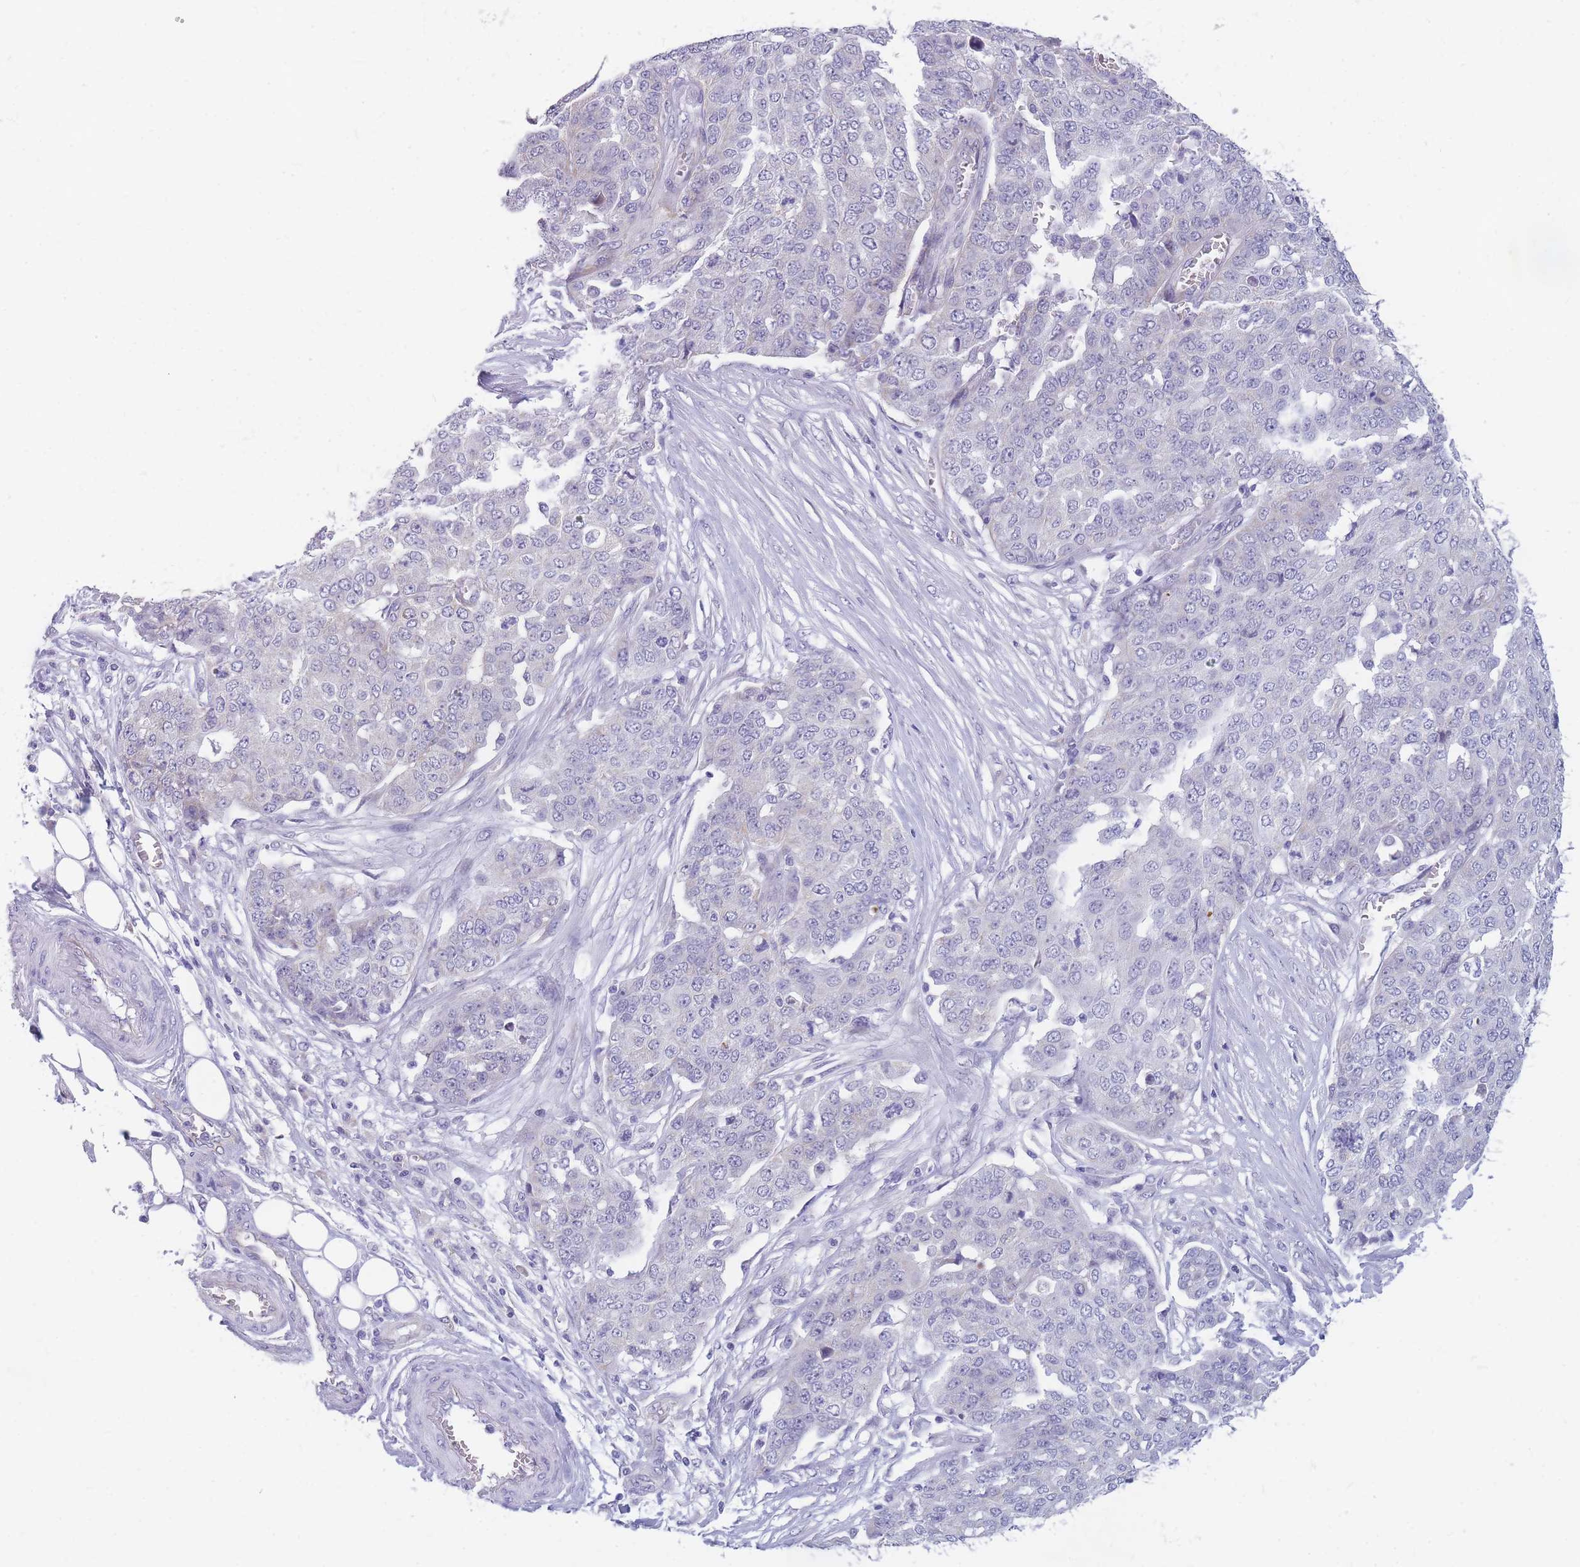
{"staining": {"intensity": "negative", "quantity": "none", "location": "none"}, "tissue": "ovarian cancer", "cell_type": "Tumor cells", "image_type": "cancer", "snomed": [{"axis": "morphology", "description": "Cystadenocarcinoma, serous, NOS"}, {"axis": "topography", "description": "Soft tissue"}, {"axis": "topography", "description": "Ovary"}], "caption": "Image shows no significant protein positivity in tumor cells of serous cystadenocarcinoma (ovarian).", "gene": "DDX49", "patient": {"sex": "female", "age": 57}}